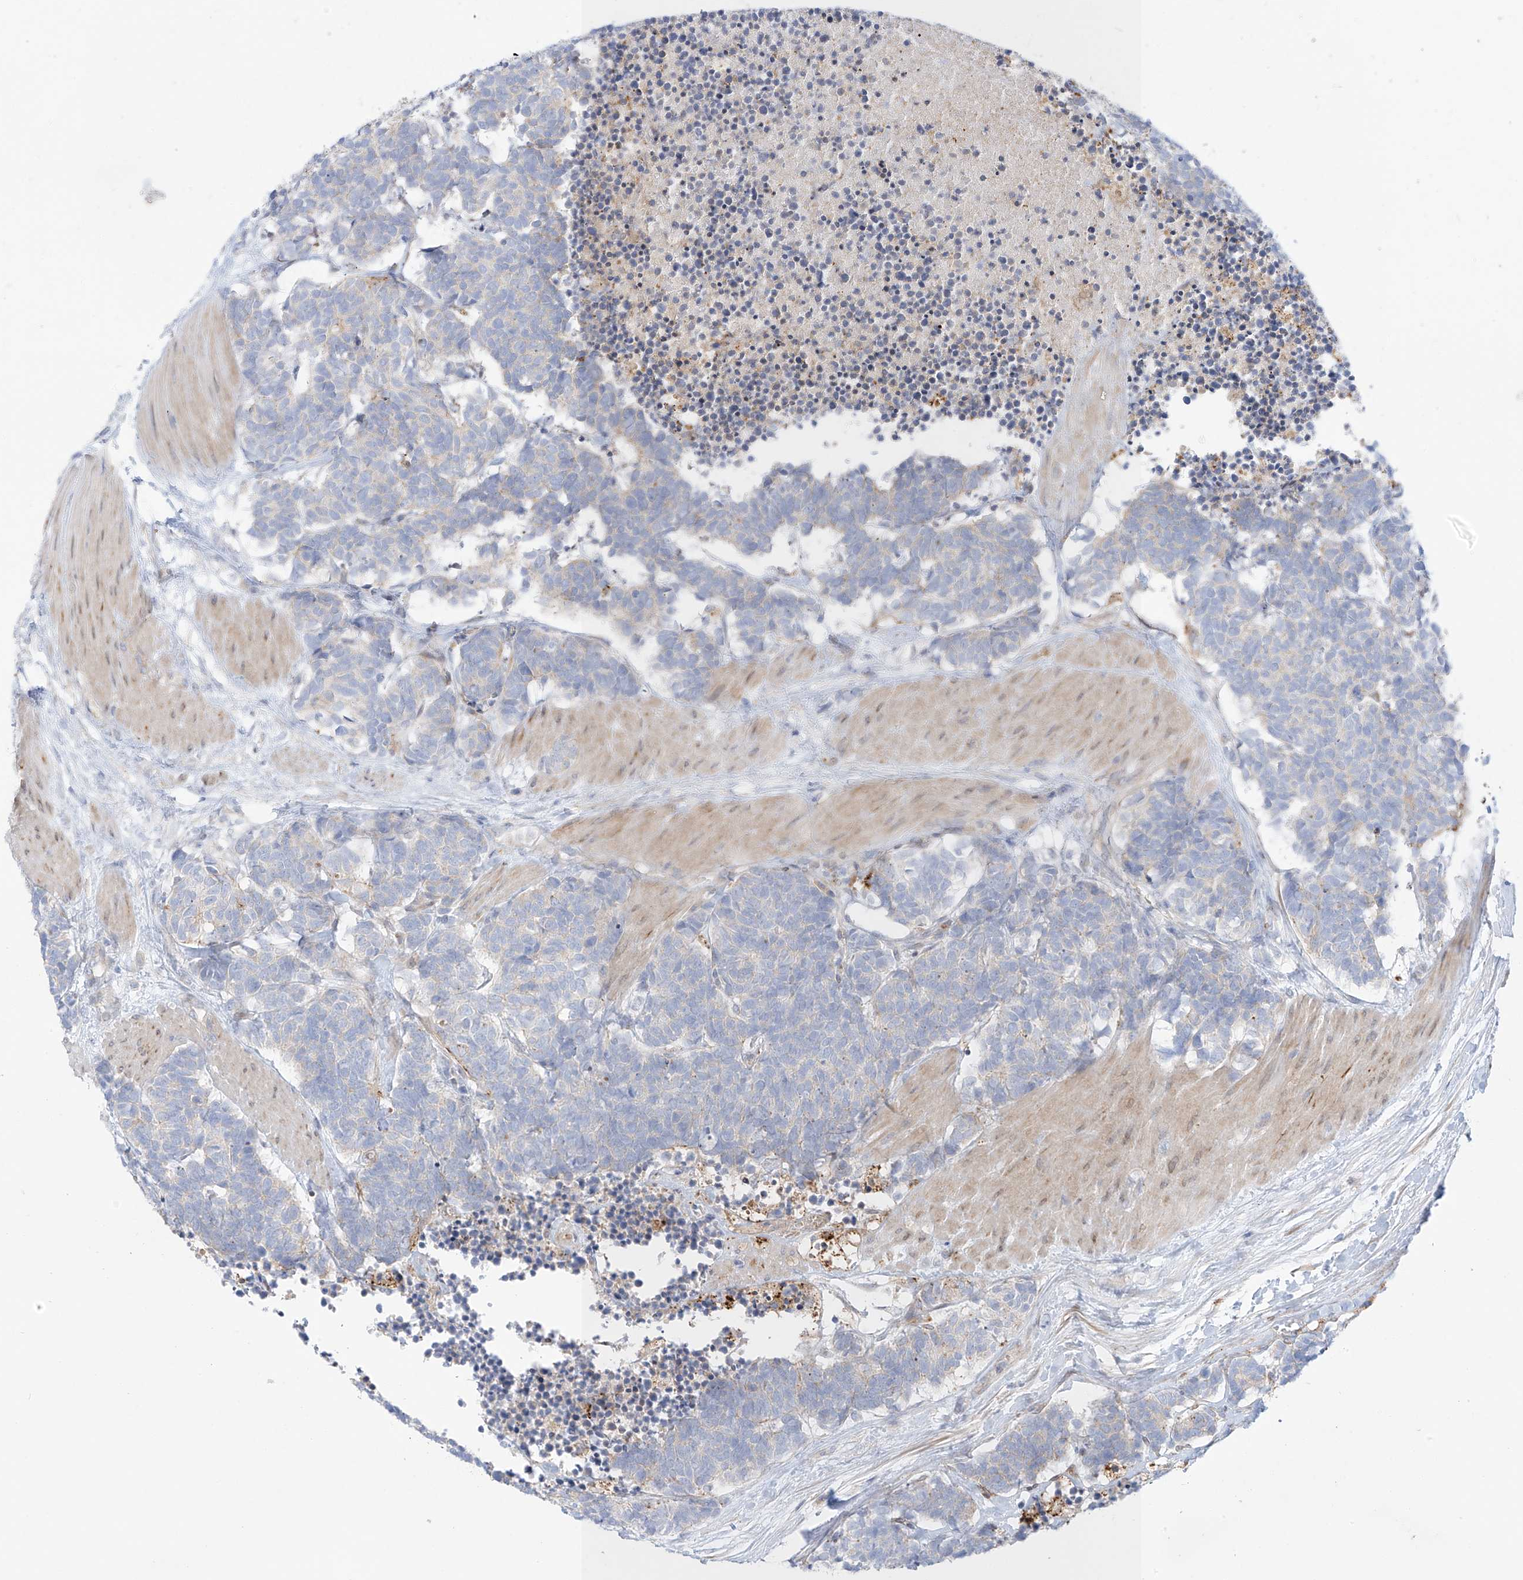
{"staining": {"intensity": "negative", "quantity": "none", "location": "none"}, "tissue": "carcinoid", "cell_type": "Tumor cells", "image_type": "cancer", "snomed": [{"axis": "morphology", "description": "Carcinoma, NOS"}, {"axis": "morphology", "description": "Carcinoid, malignant, NOS"}, {"axis": "topography", "description": "Urinary bladder"}], "caption": "Immunohistochemical staining of carcinoma reveals no significant staining in tumor cells.", "gene": "PCYOX1", "patient": {"sex": "male", "age": 57}}